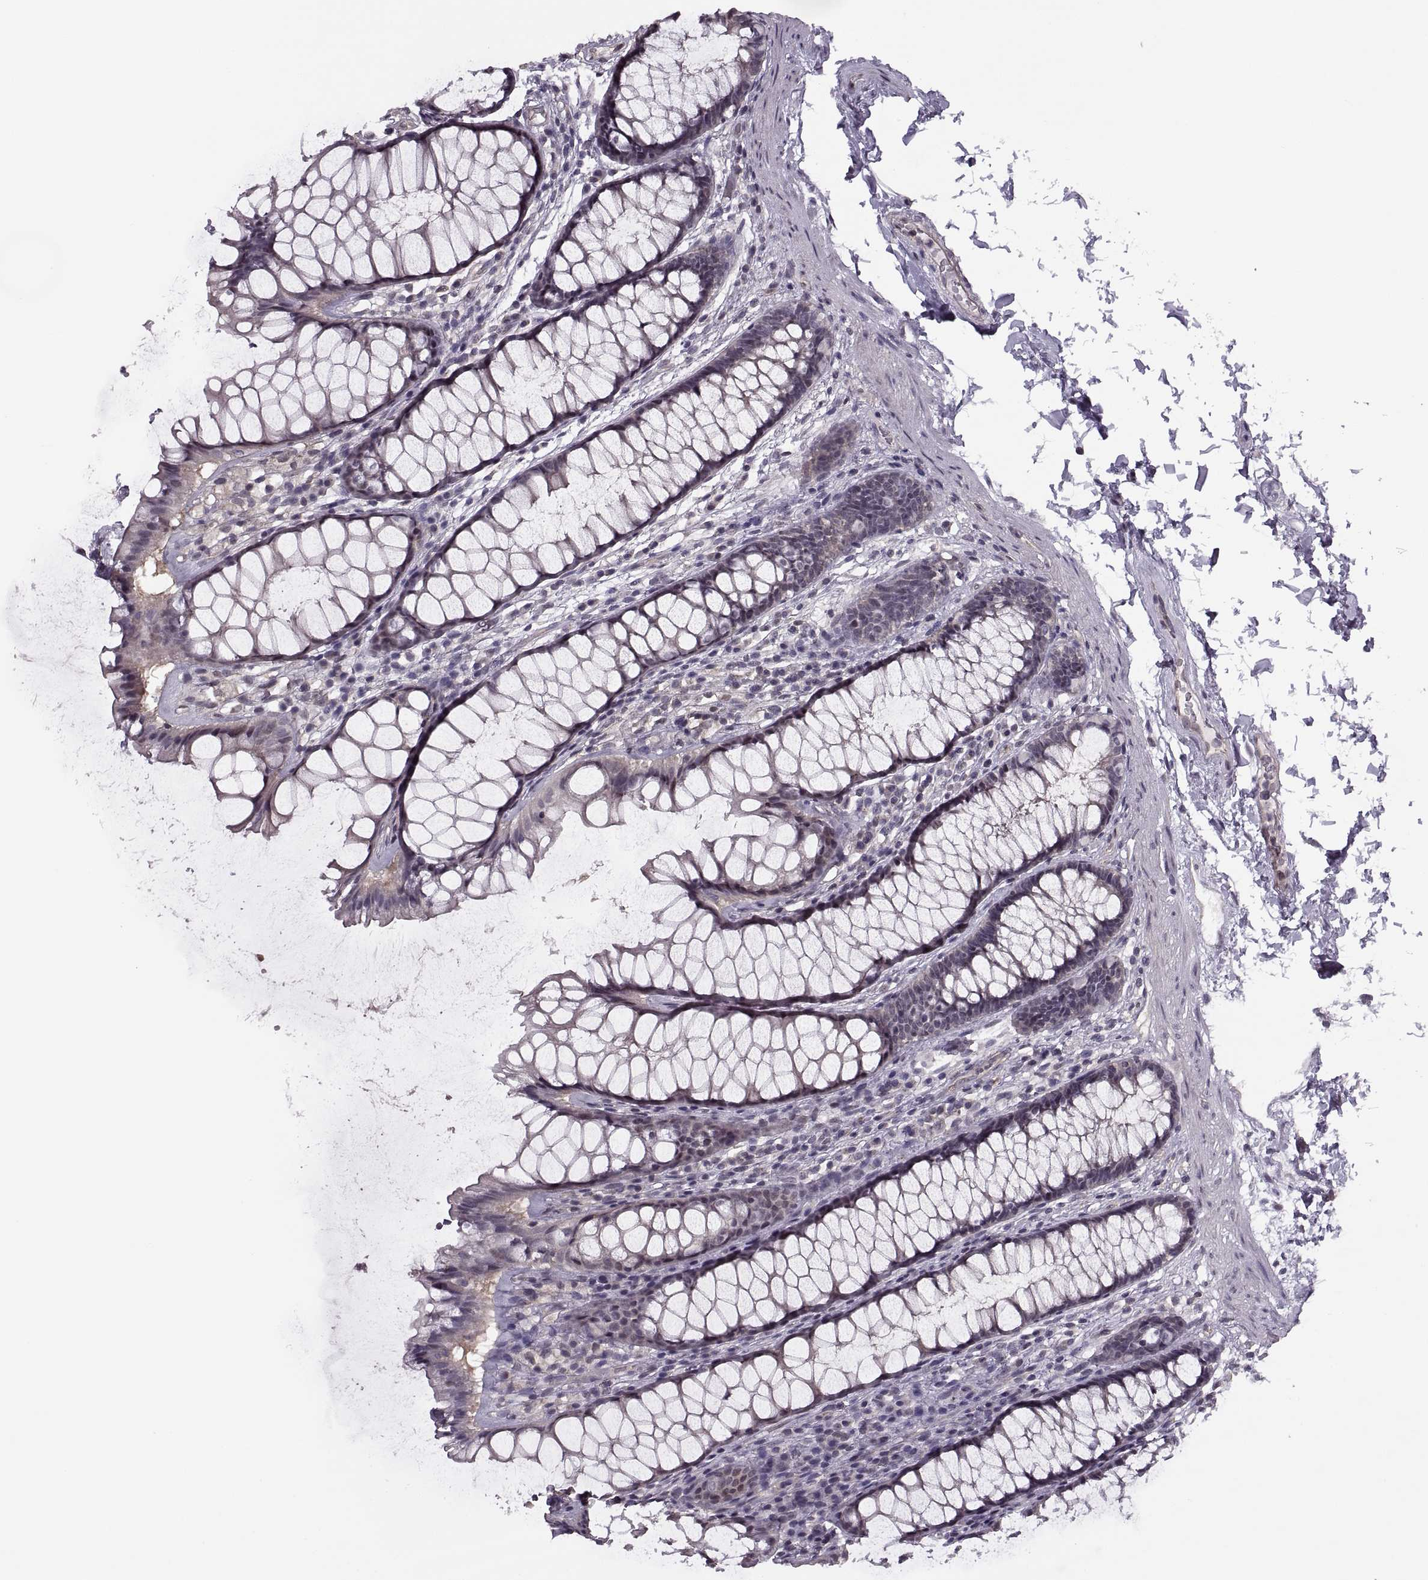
{"staining": {"intensity": "negative", "quantity": "none", "location": "none"}, "tissue": "rectum", "cell_type": "Glandular cells", "image_type": "normal", "snomed": [{"axis": "morphology", "description": "Normal tissue, NOS"}, {"axis": "topography", "description": "Rectum"}], "caption": "Human rectum stained for a protein using IHC demonstrates no expression in glandular cells.", "gene": "LUZP2", "patient": {"sex": "male", "age": 72}}